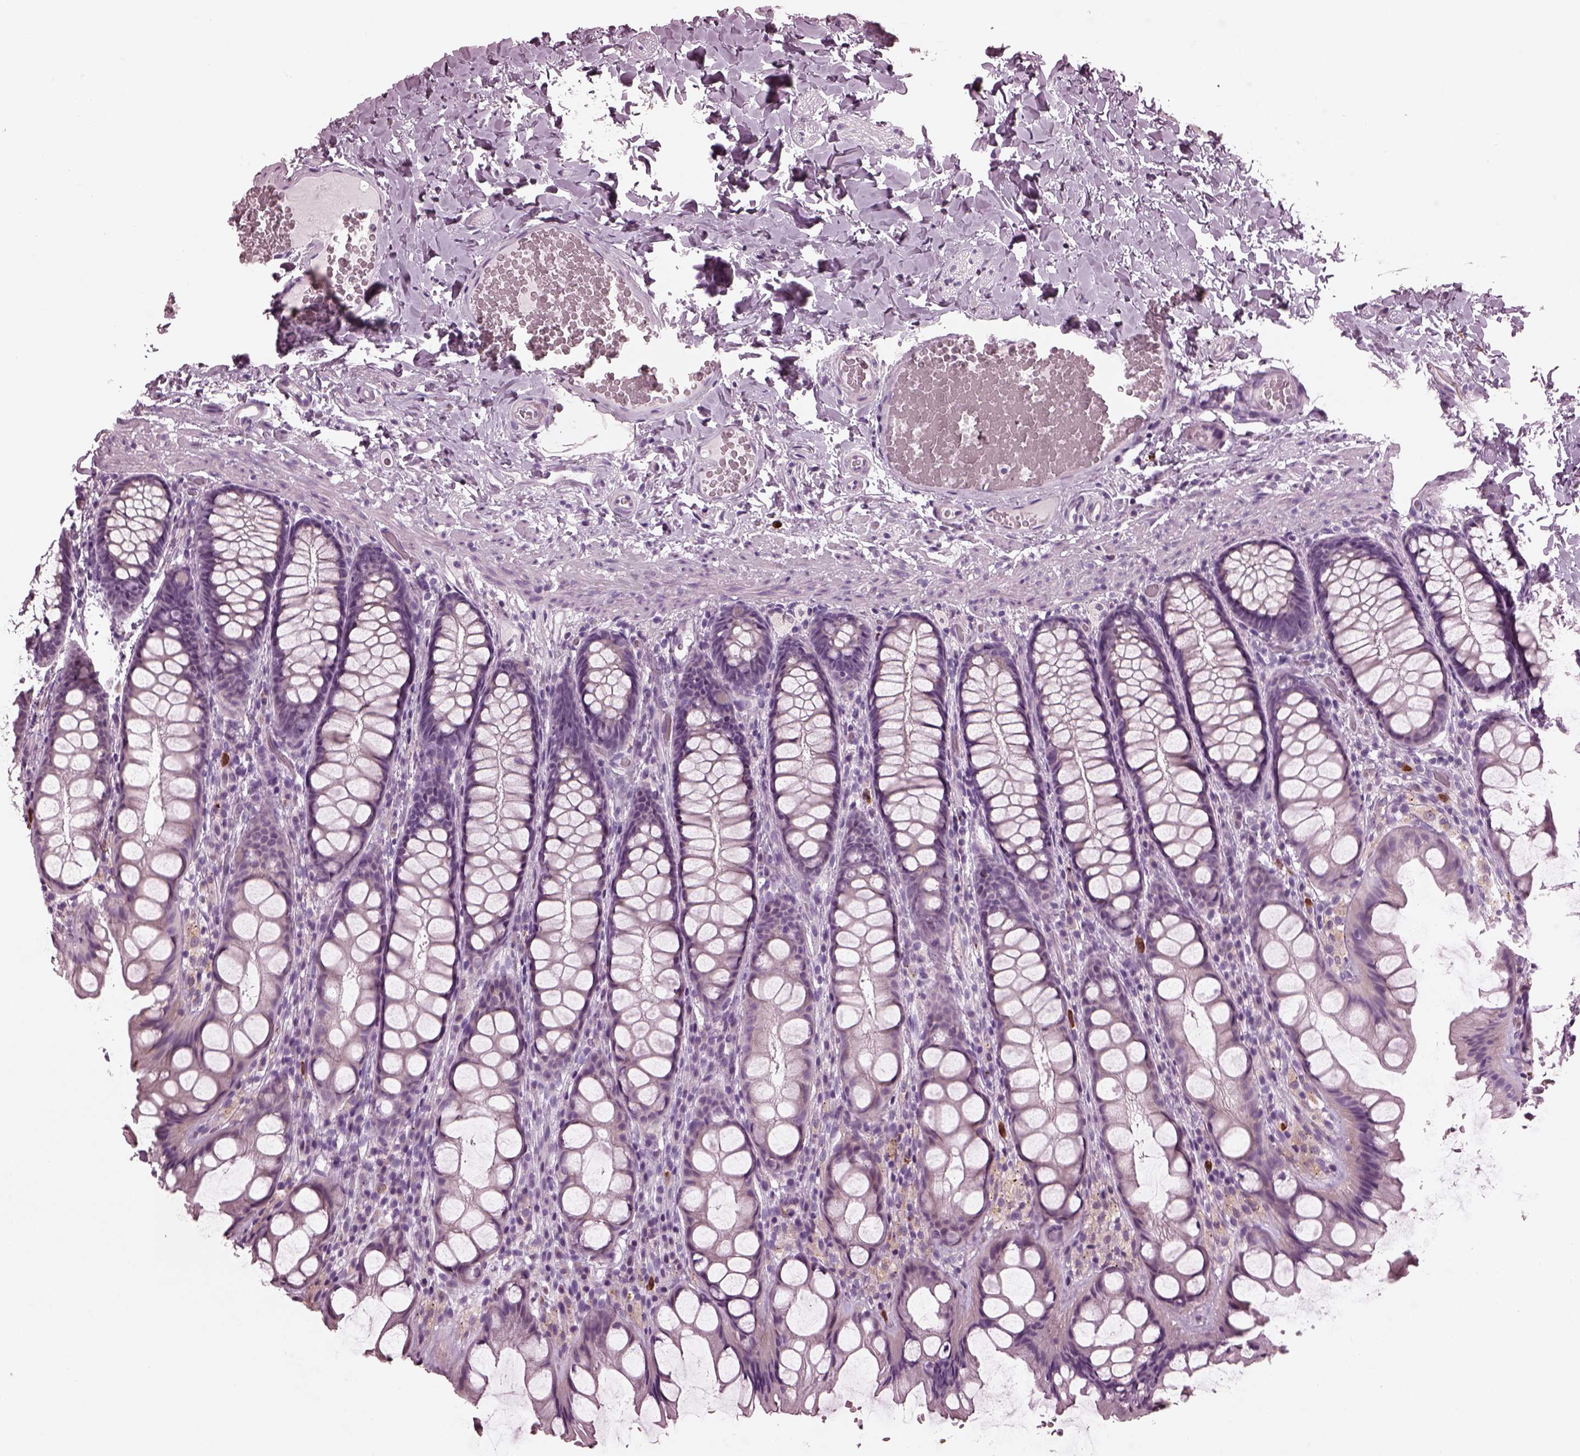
{"staining": {"intensity": "negative", "quantity": "none", "location": "none"}, "tissue": "colon", "cell_type": "Endothelial cells", "image_type": "normal", "snomed": [{"axis": "morphology", "description": "Normal tissue, NOS"}, {"axis": "topography", "description": "Colon"}], "caption": "An image of colon stained for a protein shows no brown staining in endothelial cells.", "gene": "SLAMF8", "patient": {"sex": "male", "age": 47}}